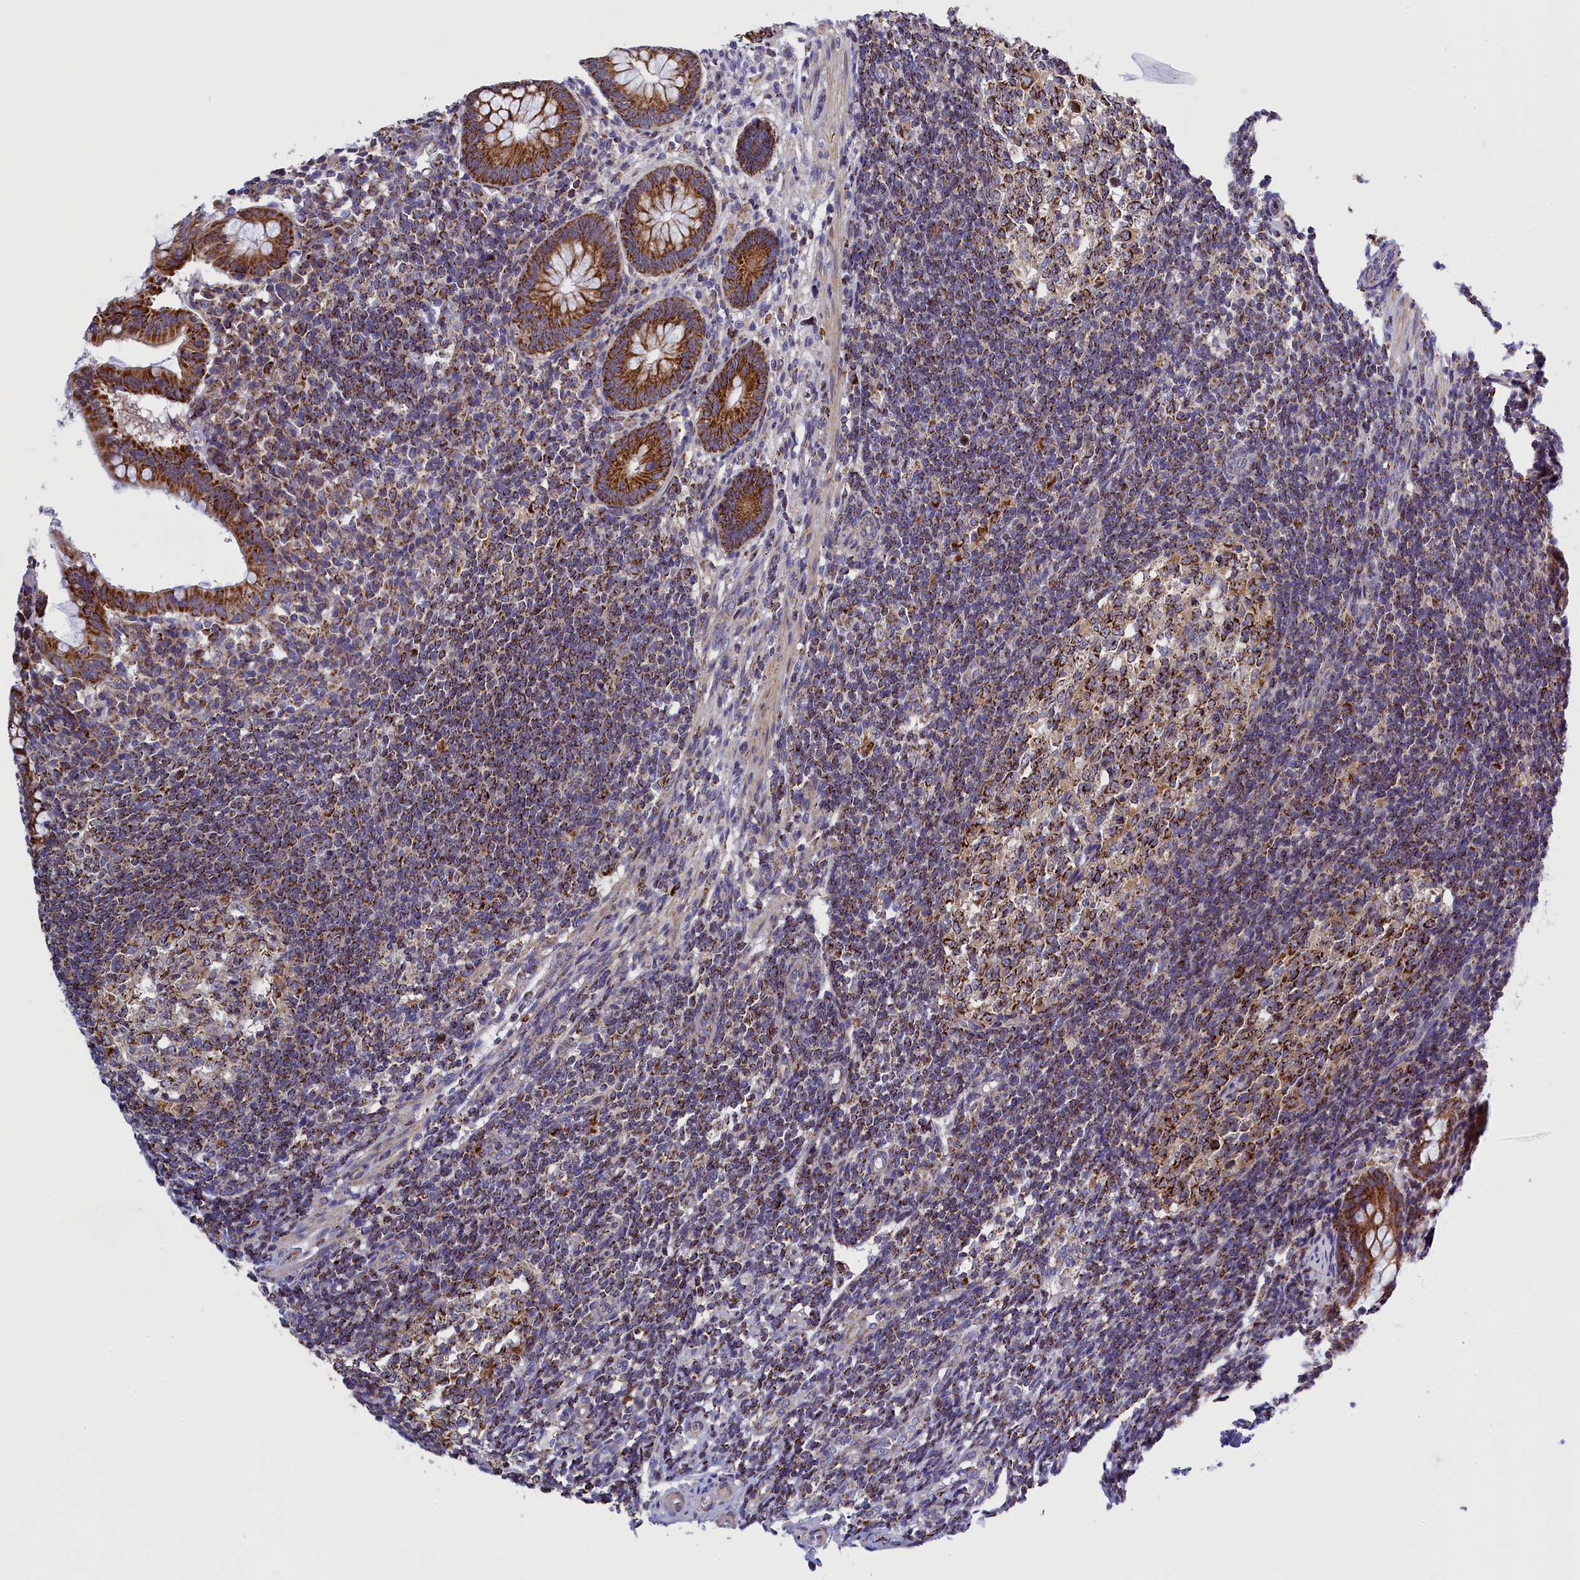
{"staining": {"intensity": "strong", "quantity": ">75%", "location": "cytoplasmic/membranous"}, "tissue": "appendix", "cell_type": "Glandular cells", "image_type": "normal", "snomed": [{"axis": "morphology", "description": "Normal tissue, NOS"}, {"axis": "topography", "description": "Appendix"}], "caption": "A brown stain shows strong cytoplasmic/membranous staining of a protein in glandular cells of unremarkable appendix. The protein of interest is shown in brown color, while the nuclei are stained blue.", "gene": "IFT122", "patient": {"sex": "female", "age": 33}}